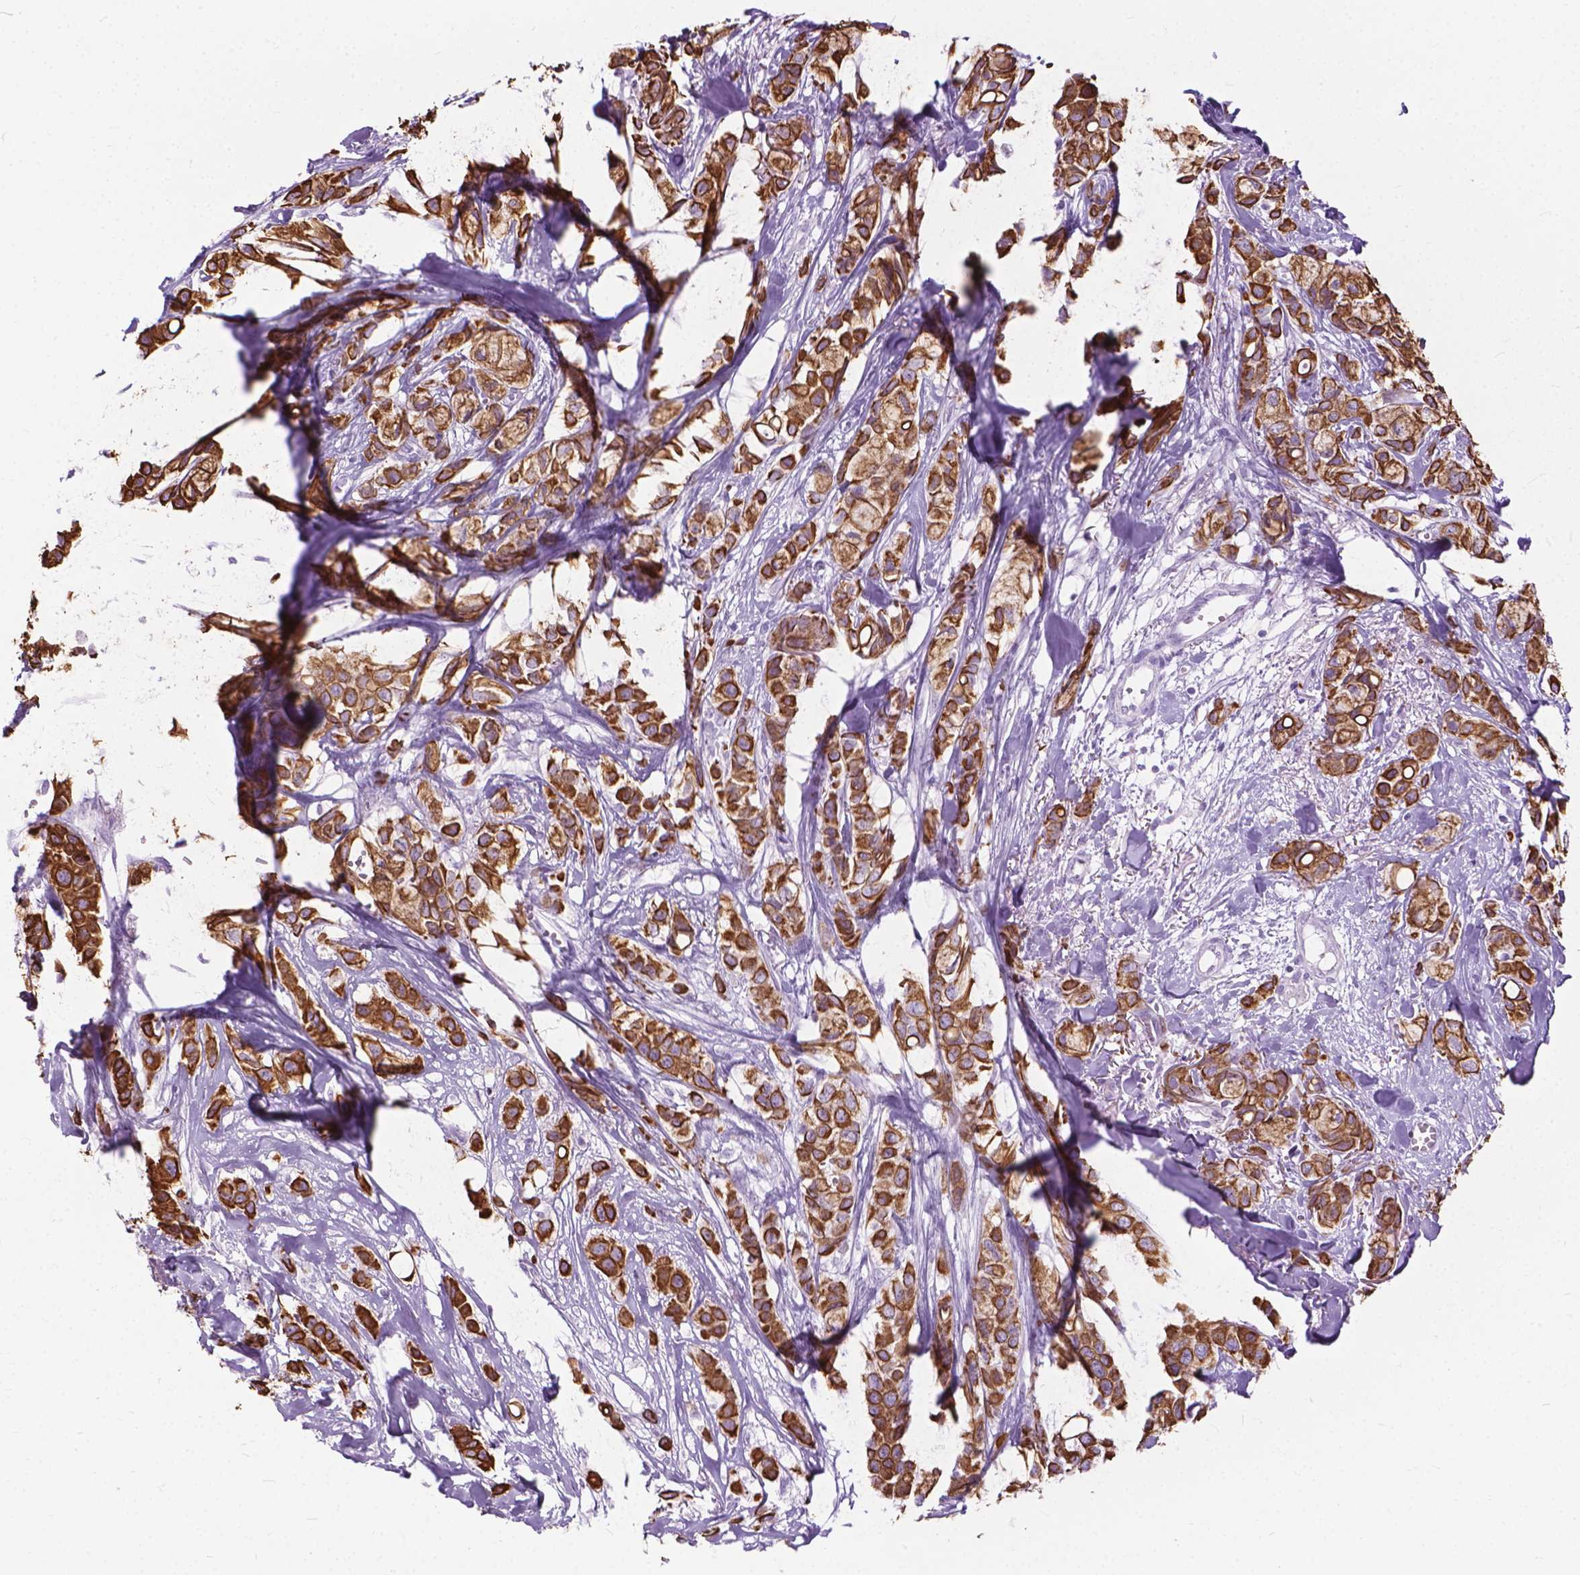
{"staining": {"intensity": "strong", "quantity": ">75%", "location": "cytoplasmic/membranous"}, "tissue": "breast cancer", "cell_type": "Tumor cells", "image_type": "cancer", "snomed": [{"axis": "morphology", "description": "Duct carcinoma"}, {"axis": "topography", "description": "Breast"}], "caption": "This image demonstrates immunohistochemistry staining of human intraductal carcinoma (breast), with high strong cytoplasmic/membranous positivity in approximately >75% of tumor cells.", "gene": "HTR2B", "patient": {"sex": "female", "age": 85}}